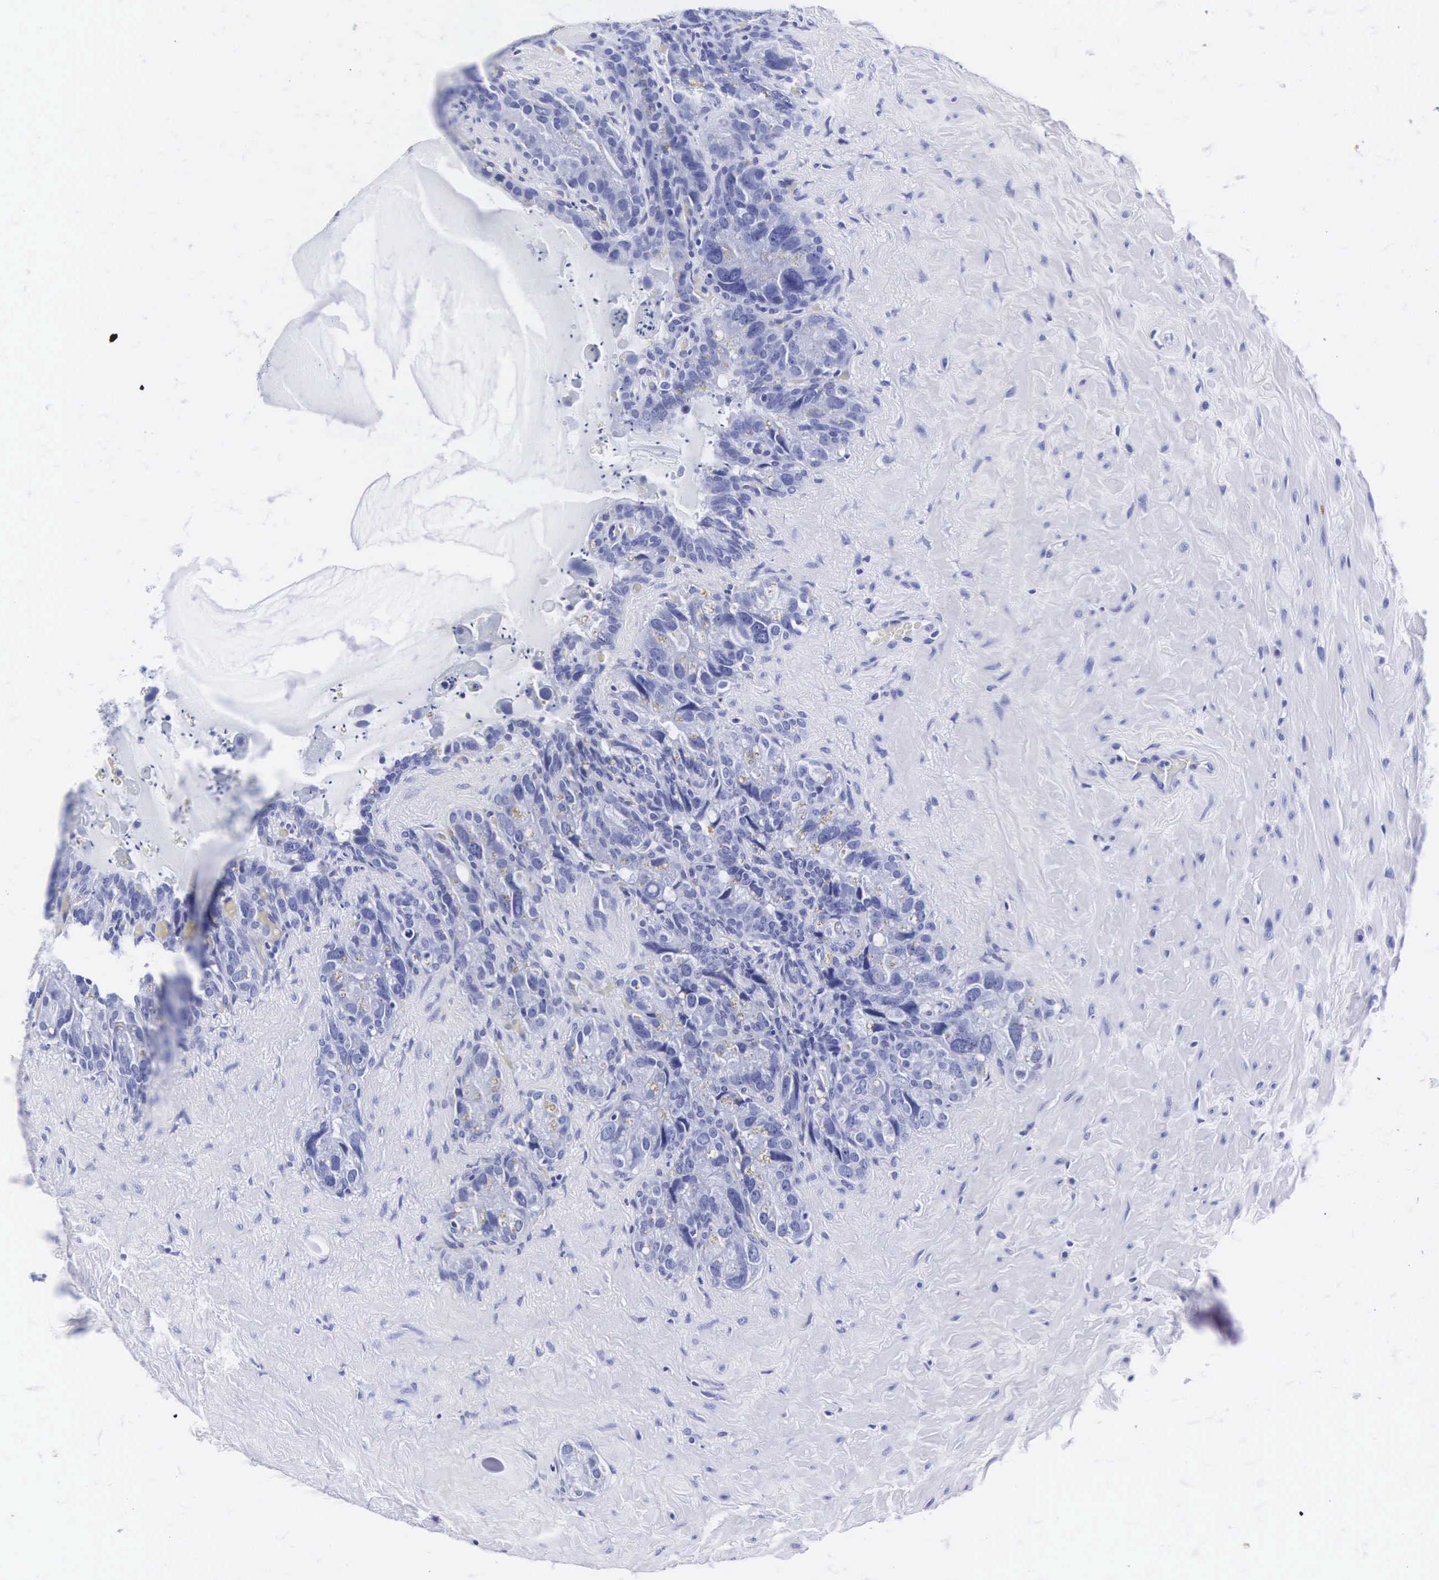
{"staining": {"intensity": "negative", "quantity": "none", "location": "none"}, "tissue": "seminal vesicle", "cell_type": "Glandular cells", "image_type": "normal", "snomed": [{"axis": "morphology", "description": "Normal tissue, NOS"}, {"axis": "topography", "description": "Seminal veicle"}], "caption": "High power microscopy histopathology image of an IHC histopathology image of normal seminal vesicle, revealing no significant positivity in glandular cells.", "gene": "INS", "patient": {"sex": "male", "age": 63}}